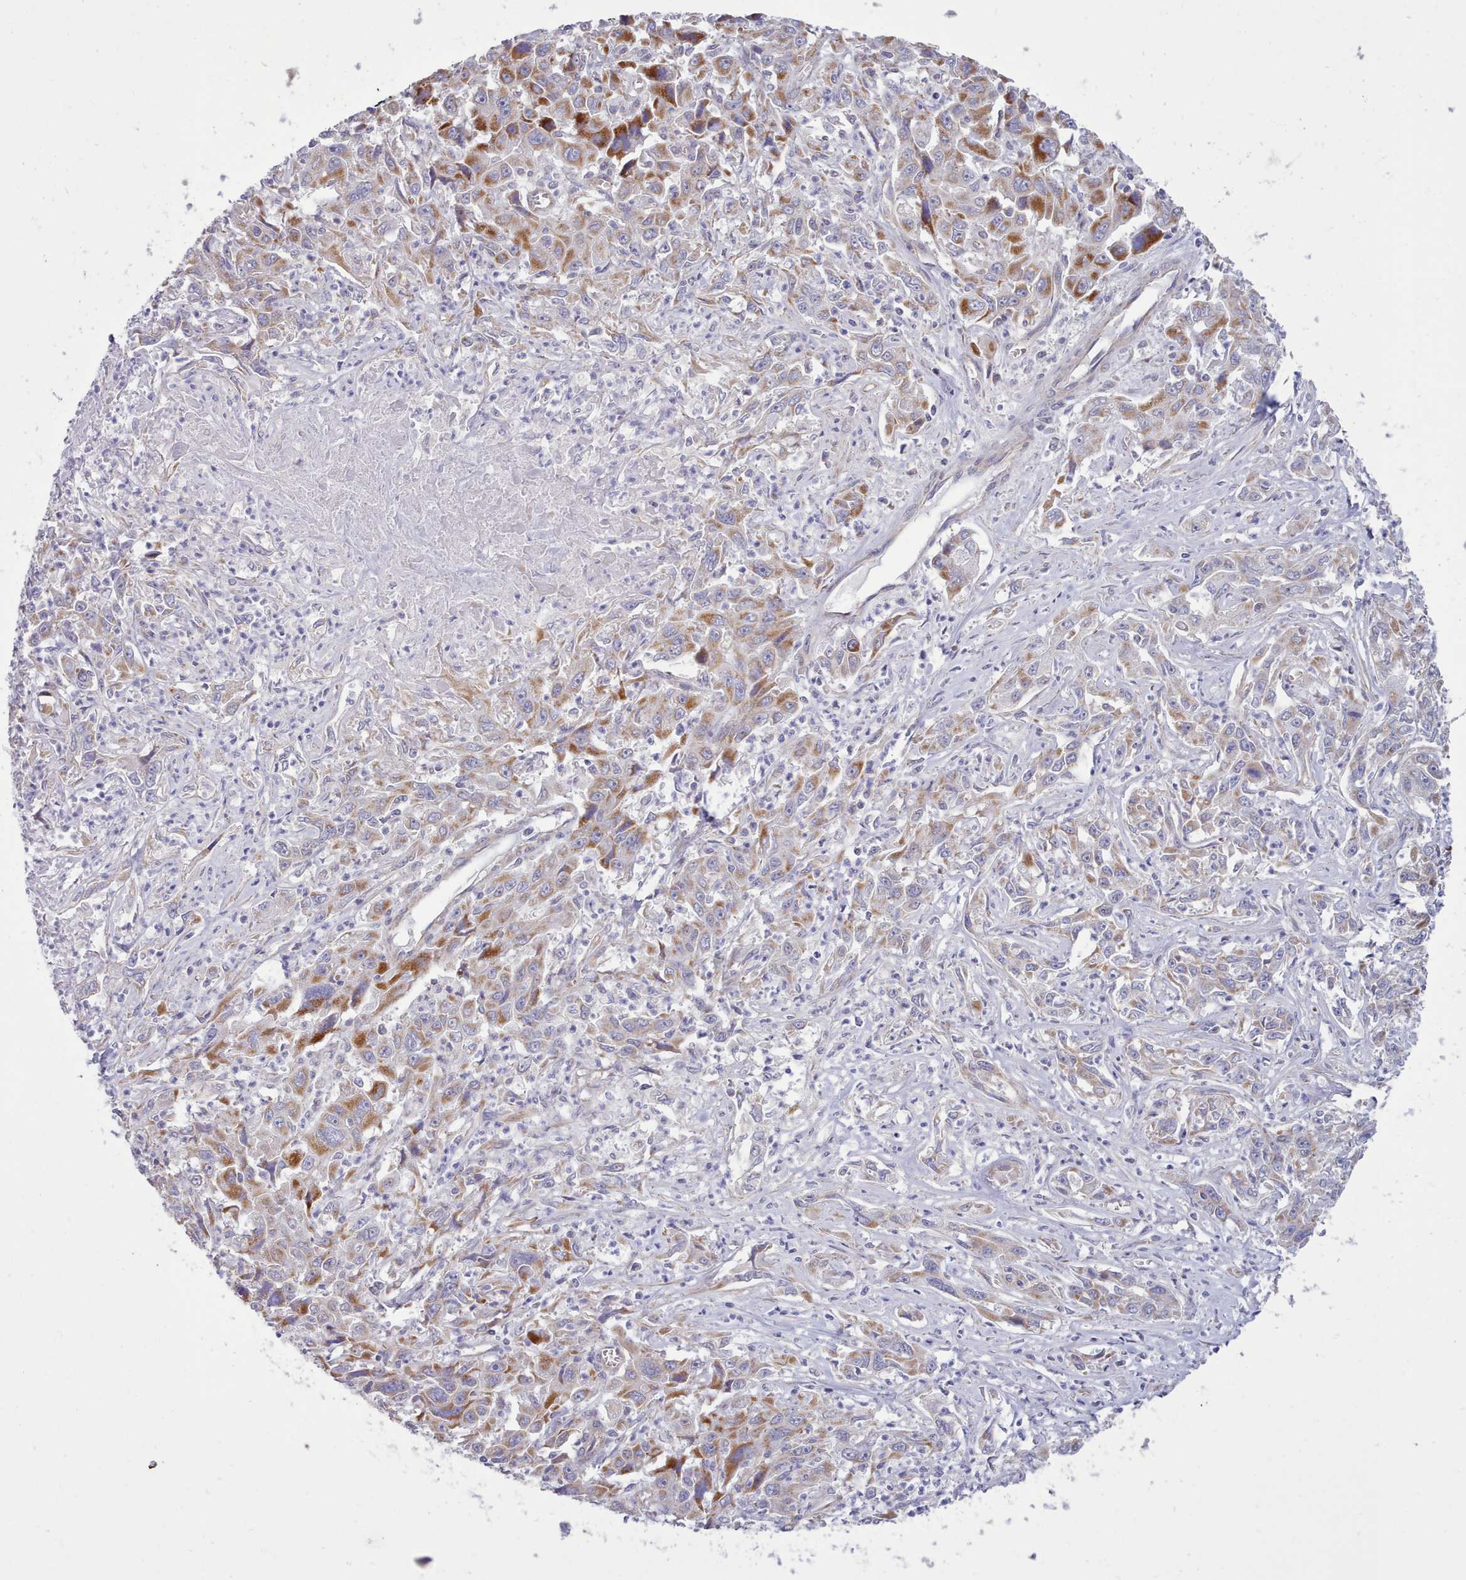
{"staining": {"intensity": "moderate", "quantity": "25%-75%", "location": "cytoplasmic/membranous"}, "tissue": "liver cancer", "cell_type": "Tumor cells", "image_type": "cancer", "snomed": [{"axis": "morphology", "description": "Carcinoma, Hepatocellular, NOS"}, {"axis": "topography", "description": "Liver"}], "caption": "This is a photomicrograph of IHC staining of liver cancer (hepatocellular carcinoma), which shows moderate staining in the cytoplasmic/membranous of tumor cells.", "gene": "MRPL21", "patient": {"sex": "male", "age": 63}}